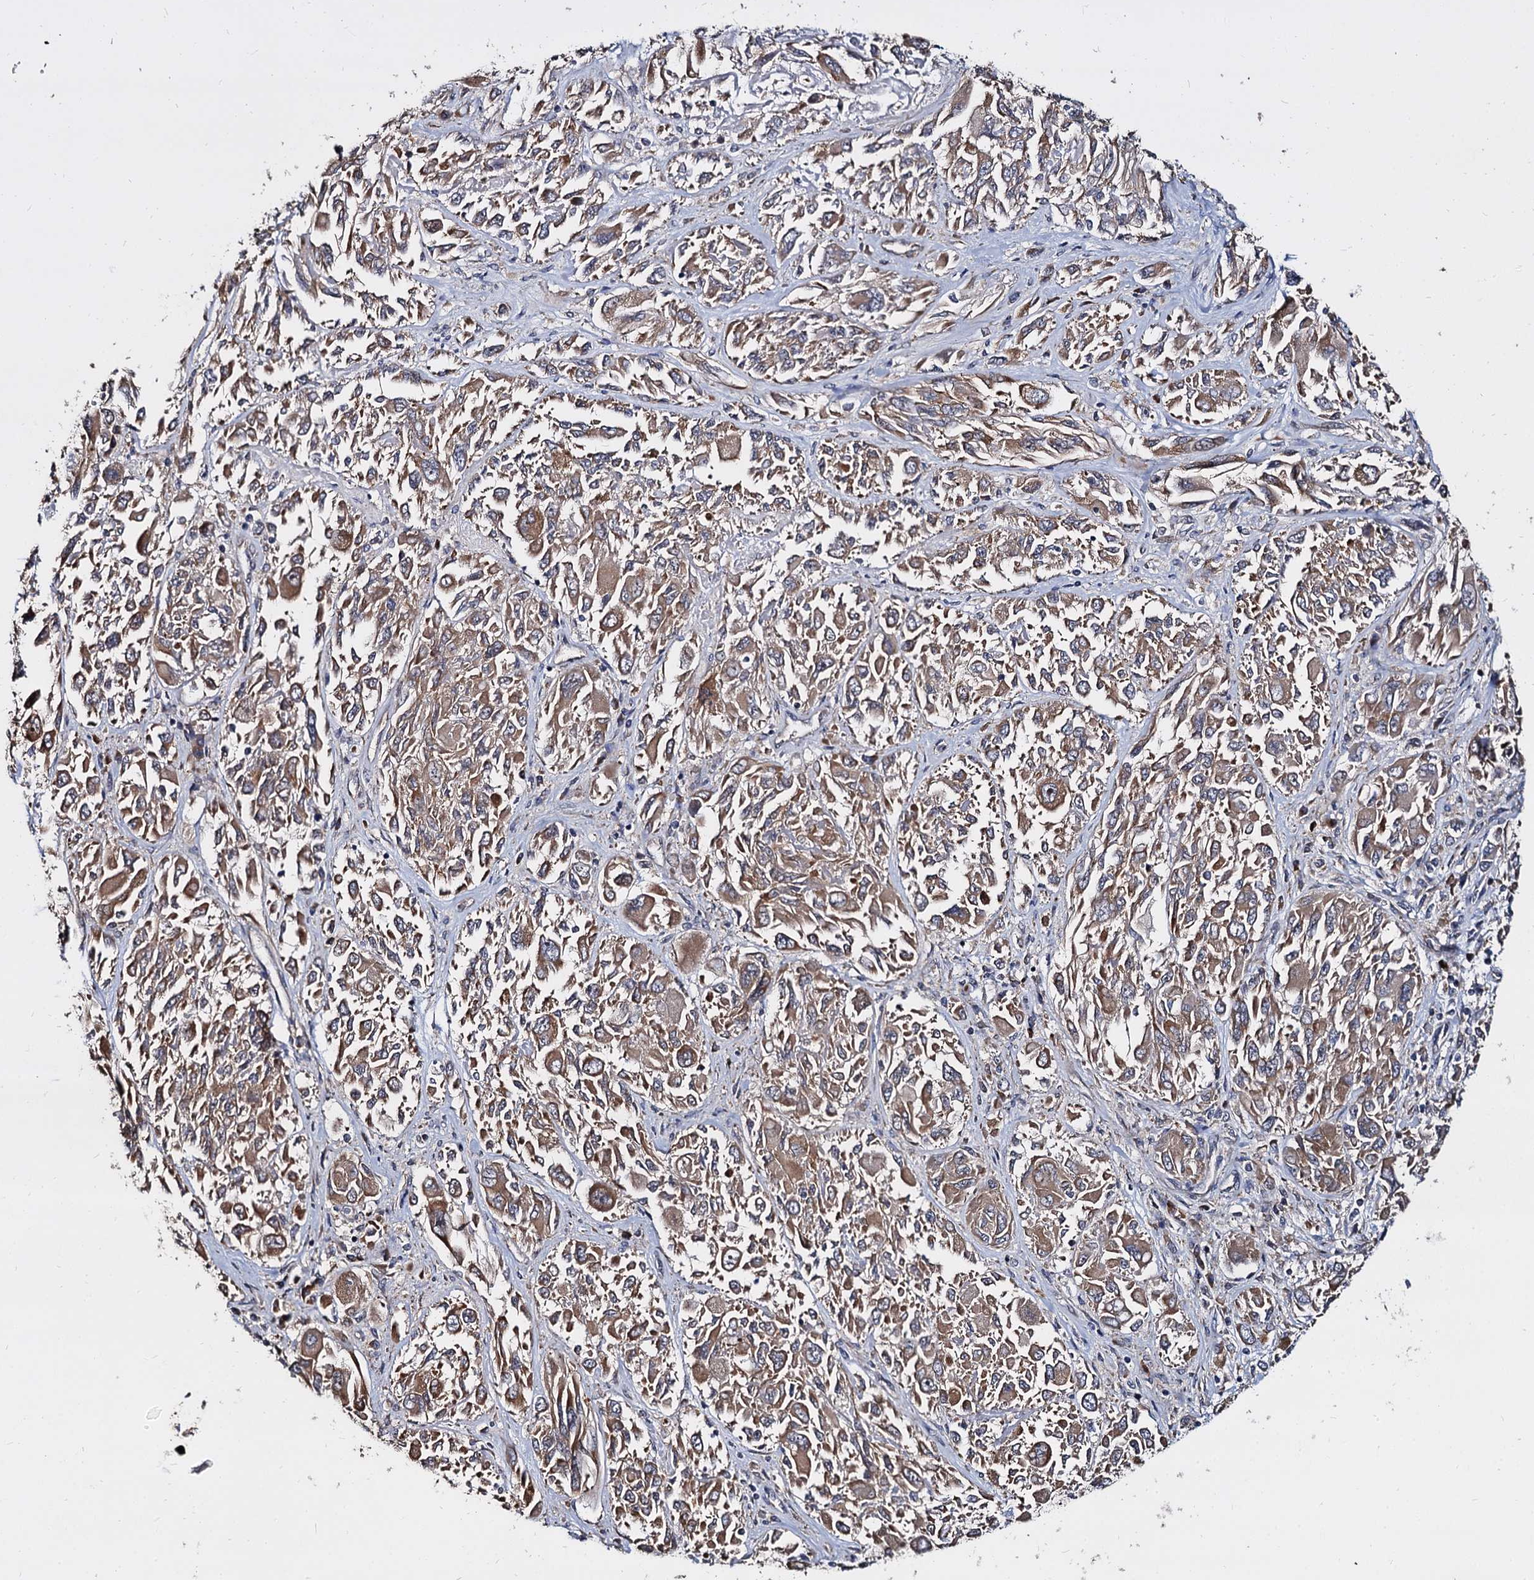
{"staining": {"intensity": "weak", "quantity": ">75%", "location": "cytoplasmic/membranous"}, "tissue": "melanoma", "cell_type": "Tumor cells", "image_type": "cancer", "snomed": [{"axis": "morphology", "description": "Malignant melanoma, NOS"}, {"axis": "topography", "description": "Skin"}], "caption": "Weak cytoplasmic/membranous protein positivity is seen in approximately >75% of tumor cells in malignant melanoma.", "gene": "WWC3", "patient": {"sex": "female", "age": 91}}